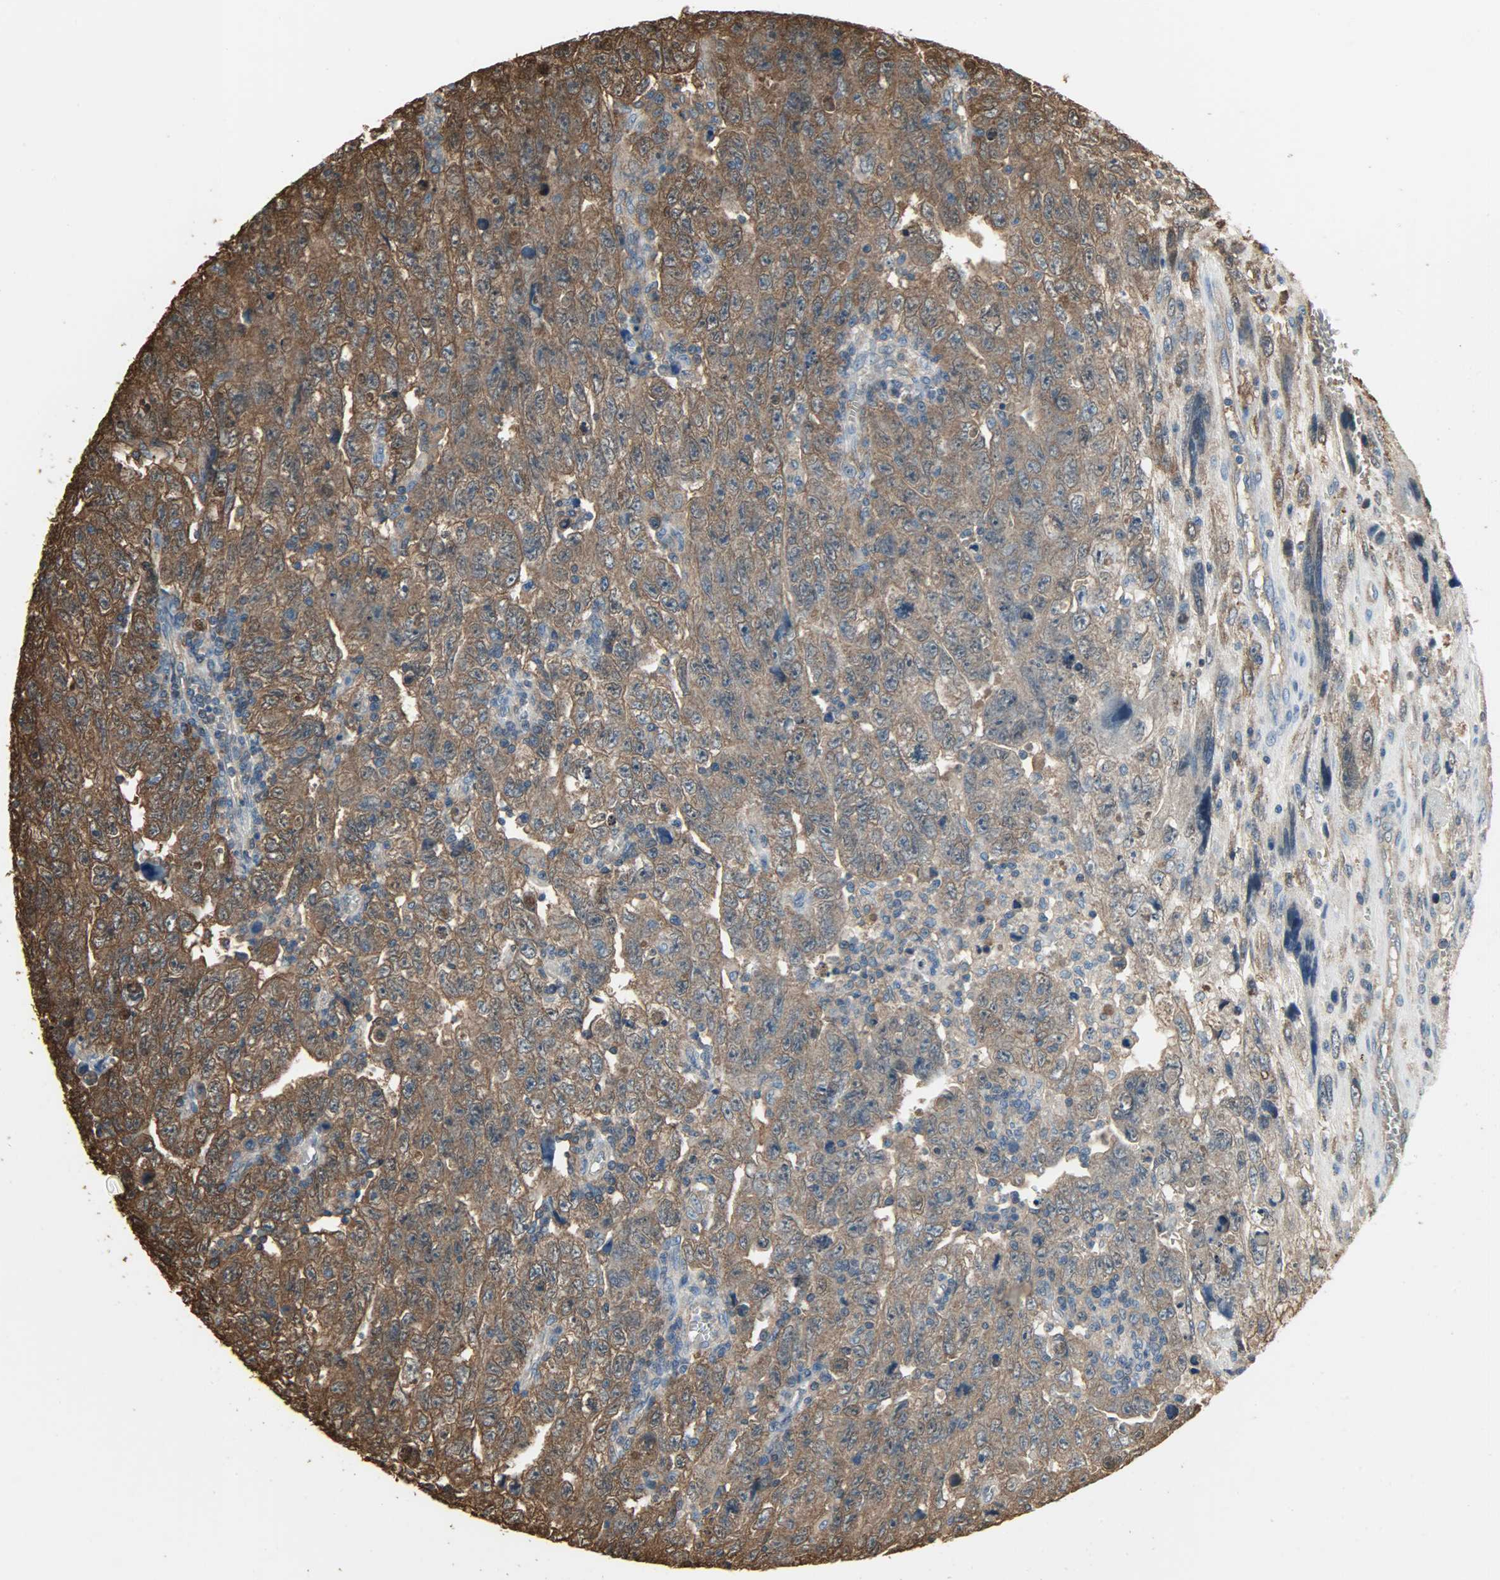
{"staining": {"intensity": "moderate", "quantity": ">75%", "location": "cytoplasmic/membranous"}, "tissue": "testis cancer", "cell_type": "Tumor cells", "image_type": "cancer", "snomed": [{"axis": "morphology", "description": "Carcinoma, Embryonal, NOS"}, {"axis": "topography", "description": "Testis"}], "caption": "Tumor cells reveal medium levels of moderate cytoplasmic/membranous staining in approximately >75% of cells in human embryonal carcinoma (testis).", "gene": "LDHB", "patient": {"sex": "male", "age": 28}}